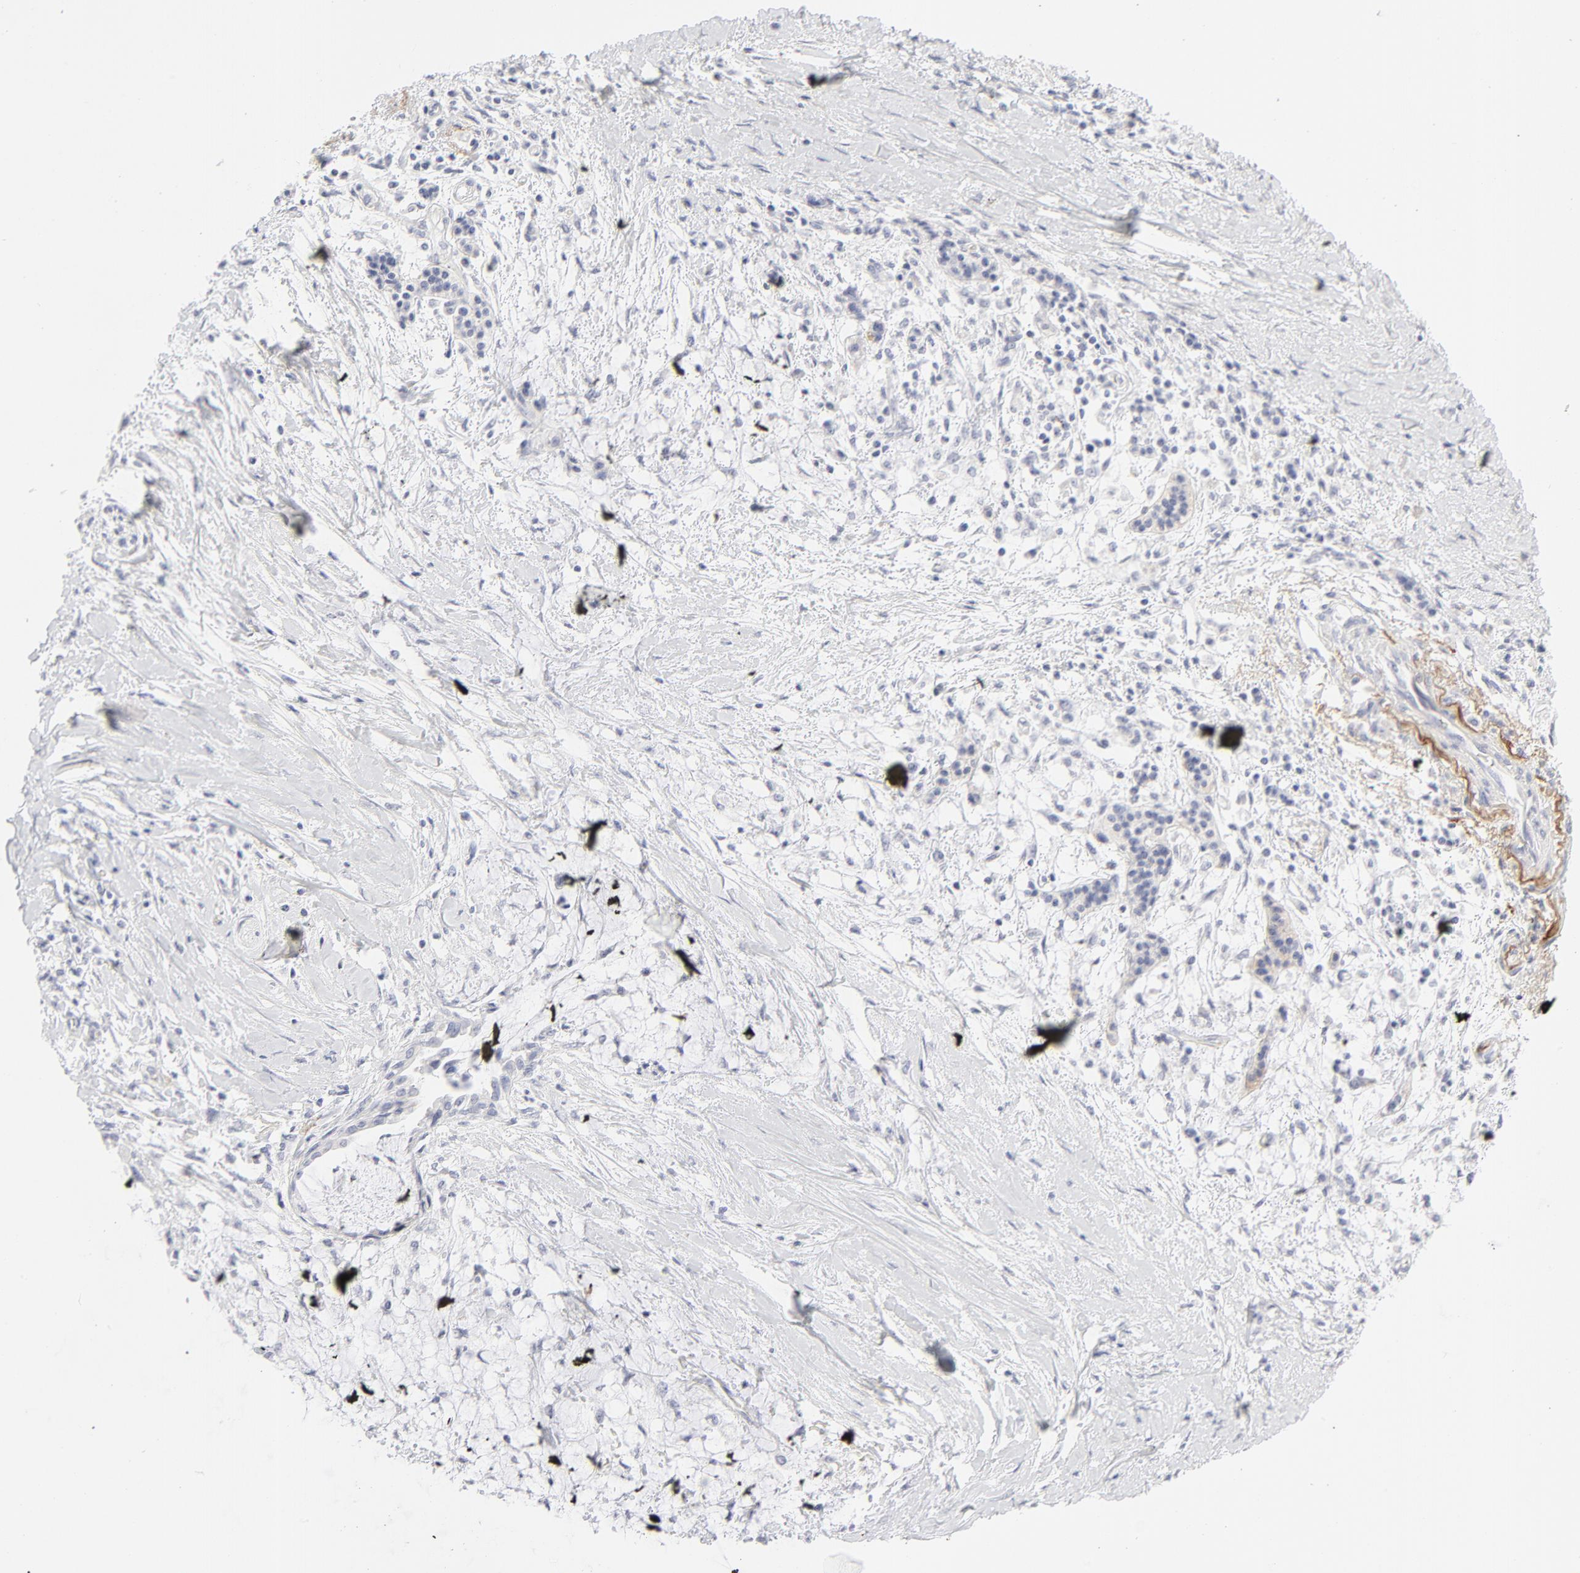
{"staining": {"intensity": "negative", "quantity": "none", "location": "none"}, "tissue": "pancreatic cancer", "cell_type": "Tumor cells", "image_type": "cancer", "snomed": [{"axis": "morphology", "description": "Adenocarcinoma, NOS"}, {"axis": "topography", "description": "Pancreas"}], "caption": "High power microscopy histopathology image of an IHC histopathology image of pancreatic cancer (adenocarcinoma), revealing no significant expression in tumor cells.", "gene": "NPNT", "patient": {"sex": "female", "age": 64}}